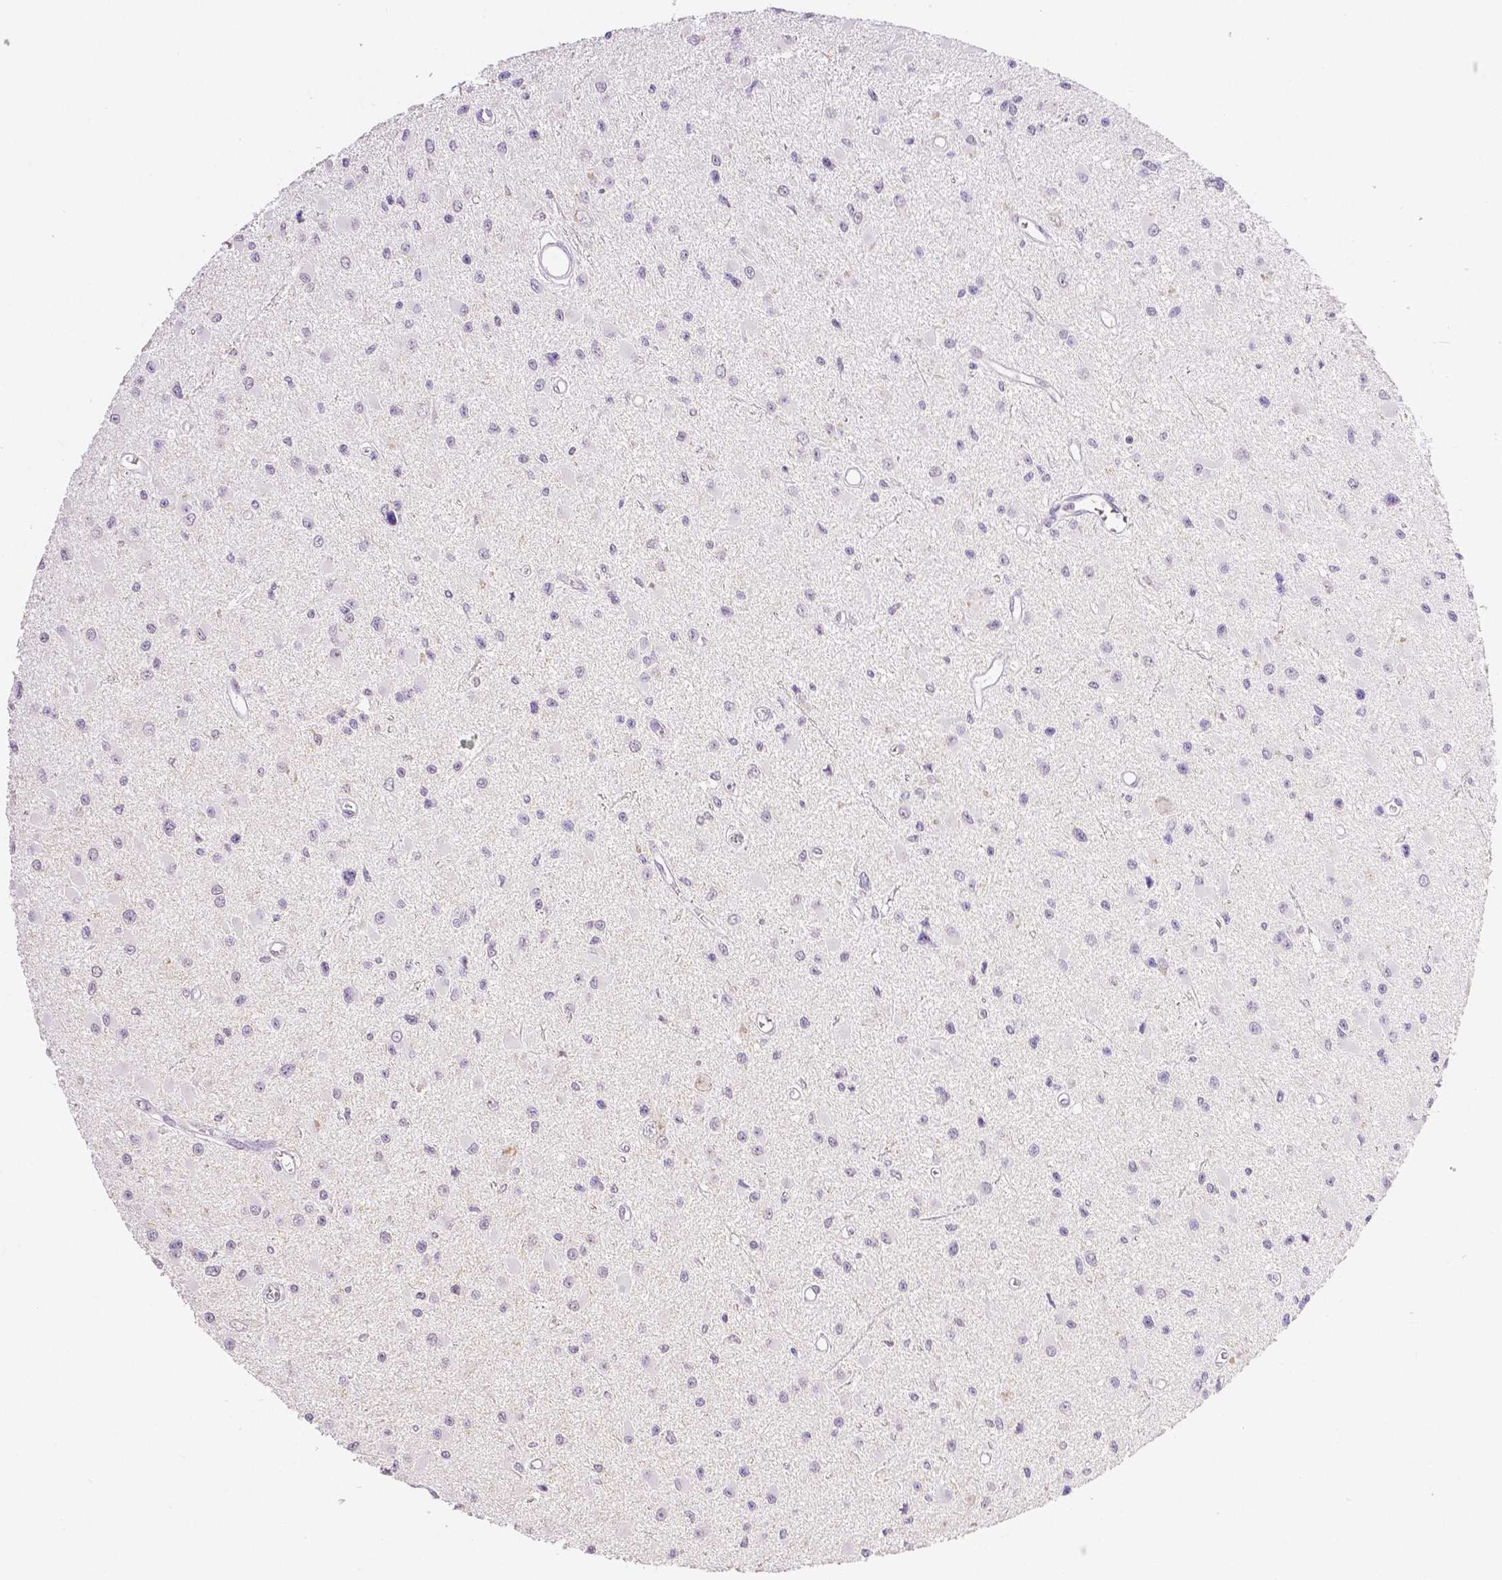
{"staining": {"intensity": "negative", "quantity": "none", "location": "none"}, "tissue": "glioma", "cell_type": "Tumor cells", "image_type": "cancer", "snomed": [{"axis": "morphology", "description": "Glioma, malignant, High grade"}, {"axis": "topography", "description": "Brain"}], "caption": "Histopathology image shows no protein positivity in tumor cells of glioma tissue. (Stains: DAB IHC with hematoxylin counter stain, Microscopy: brightfield microscopy at high magnification).", "gene": "THY1", "patient": {"sex": "male", "age": 54}}